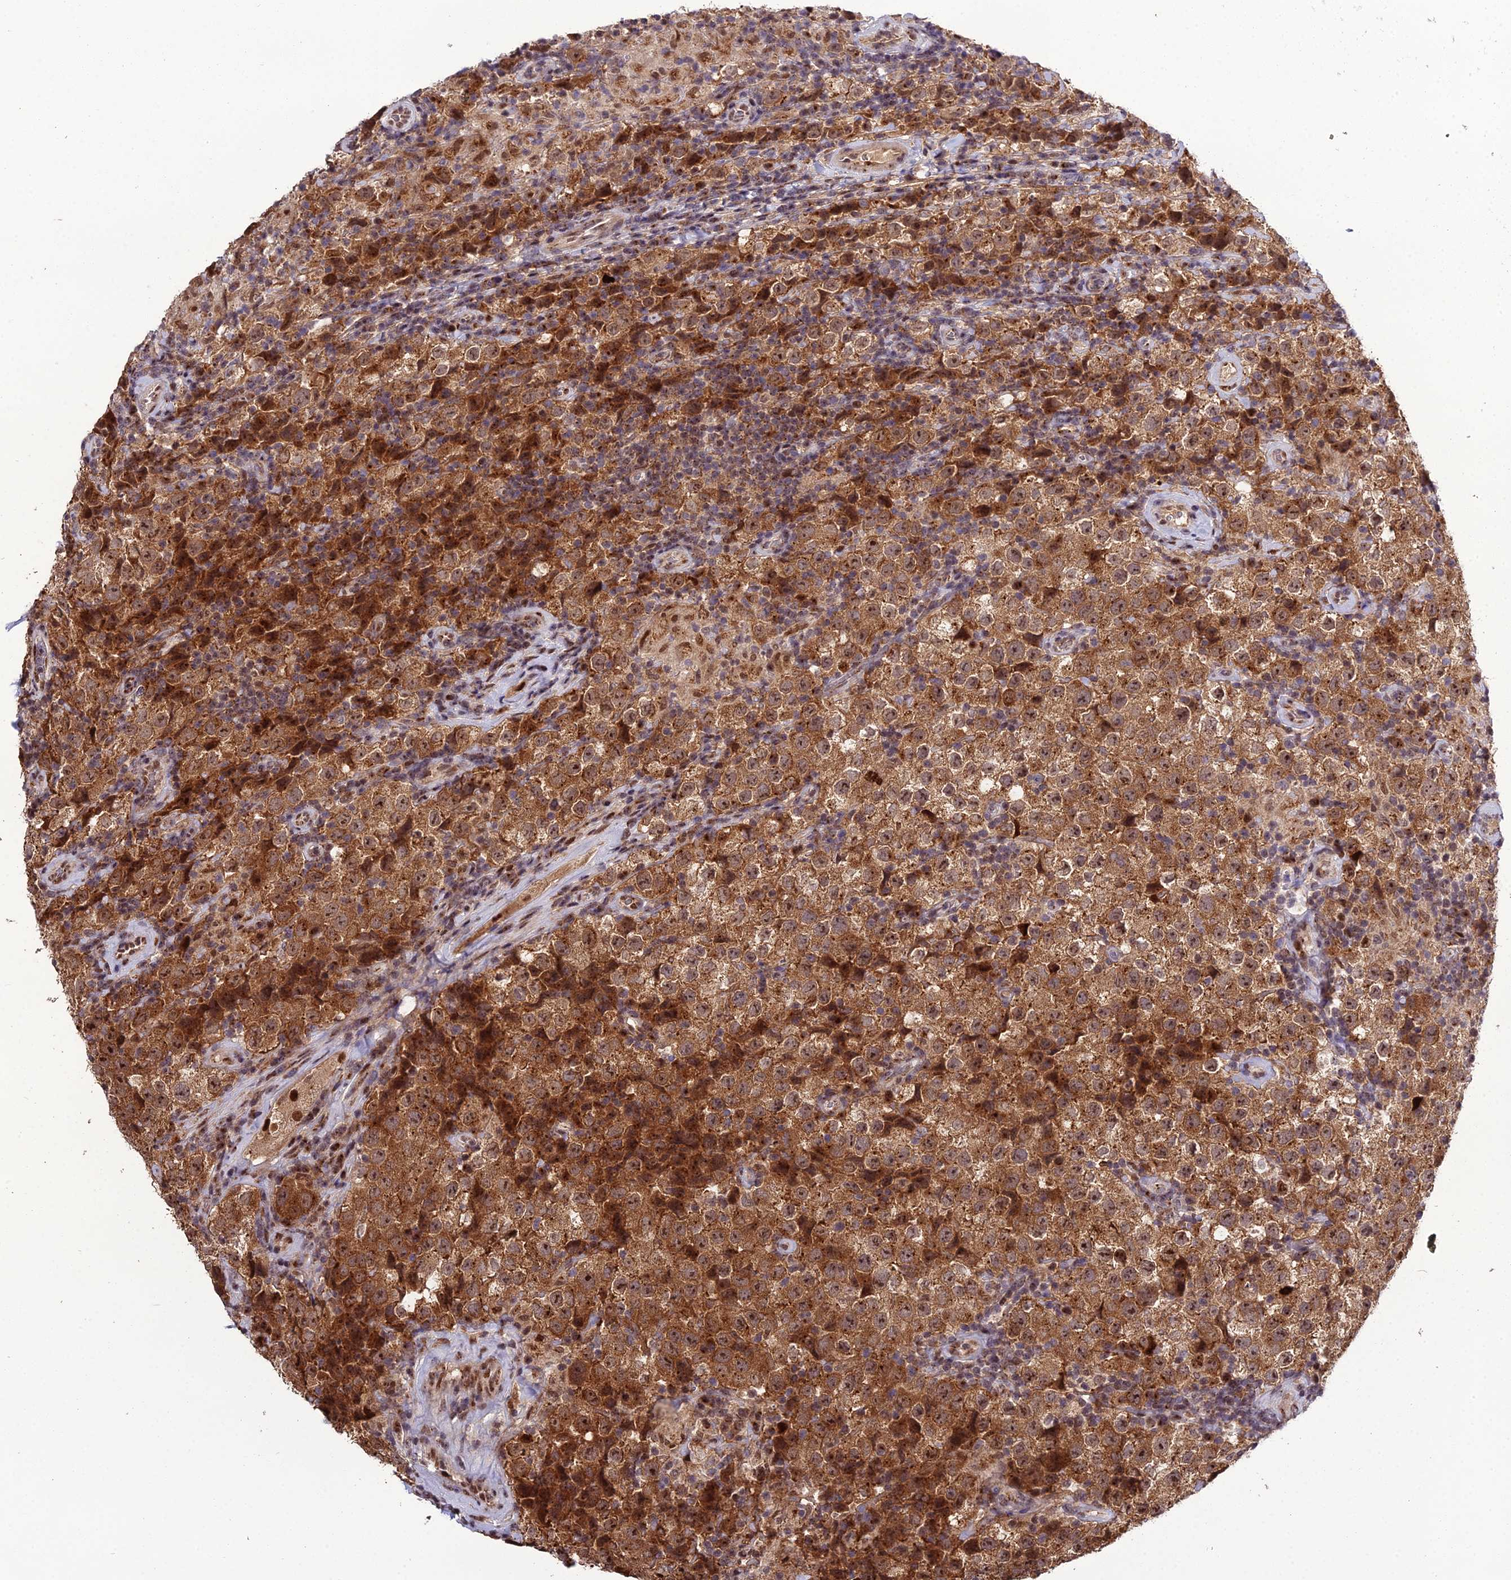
{"staining": {"intensity": "moderate", "quantity": ">75%", "location": "cytoplasmic/membranous,nuclear"}, "tissue": "testis cancer", "cell_type": "Tumor cells", "image_type": "cancer", "snomed": [{"axis": "morphology", "description": "Seminoma, NOS"}, {"axis": "morphology", "description": "Carcinoma, Embryonal, NOS"}, {"axis": "topography", "description": "Testis"}], "caption": "Immunohistochemical staining of human testis cancer exhibits medium levels of moderate cytoplasmic/membranous and nuclear protein staining in about >75% of tumor cells.", "gene": "ARL2", "patient": {"sex": "male", "age": 41}}